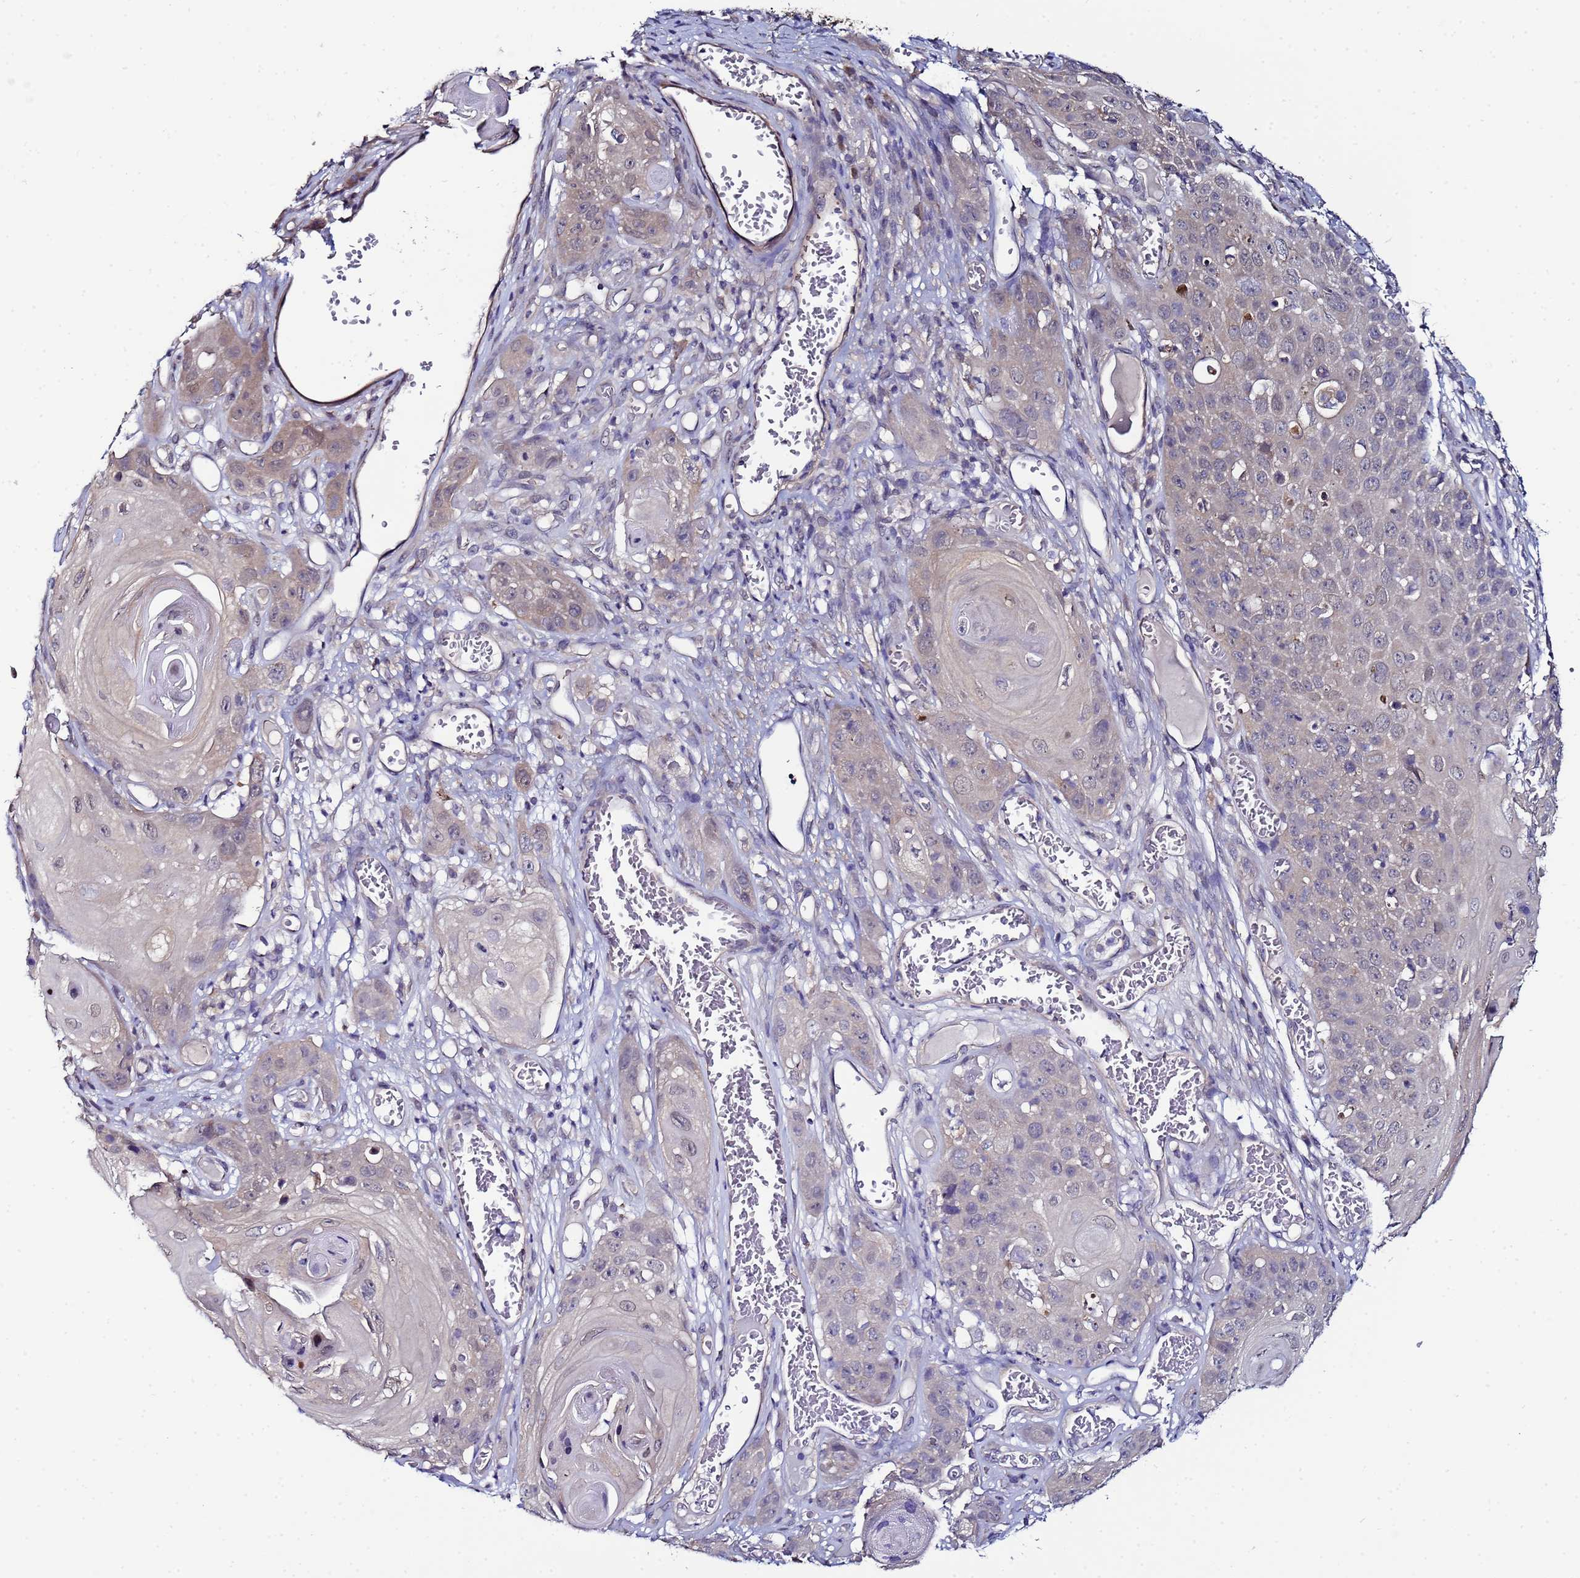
{"staining": {"intensity": "weak", "quantity": "25%-75%", "location": "cytoplasmic/membranous"}, "tissue": "skin cancer", "cell_type": "Tumor cells", "image_type": "cancer", "snomed": [{"axis": "morphology", "description": "Squamous cell carcinoma, NOS"}, {"axis": "topography", "description": "Skin"}], "caption": "A brown stain highlights weak cytoplasmic/membranous positivity of a protein in human skin cancer (squamous cell carcinoma) tumor cells.", "gene": "NAXE", "patient": {"sex": "male", "age": 55}}